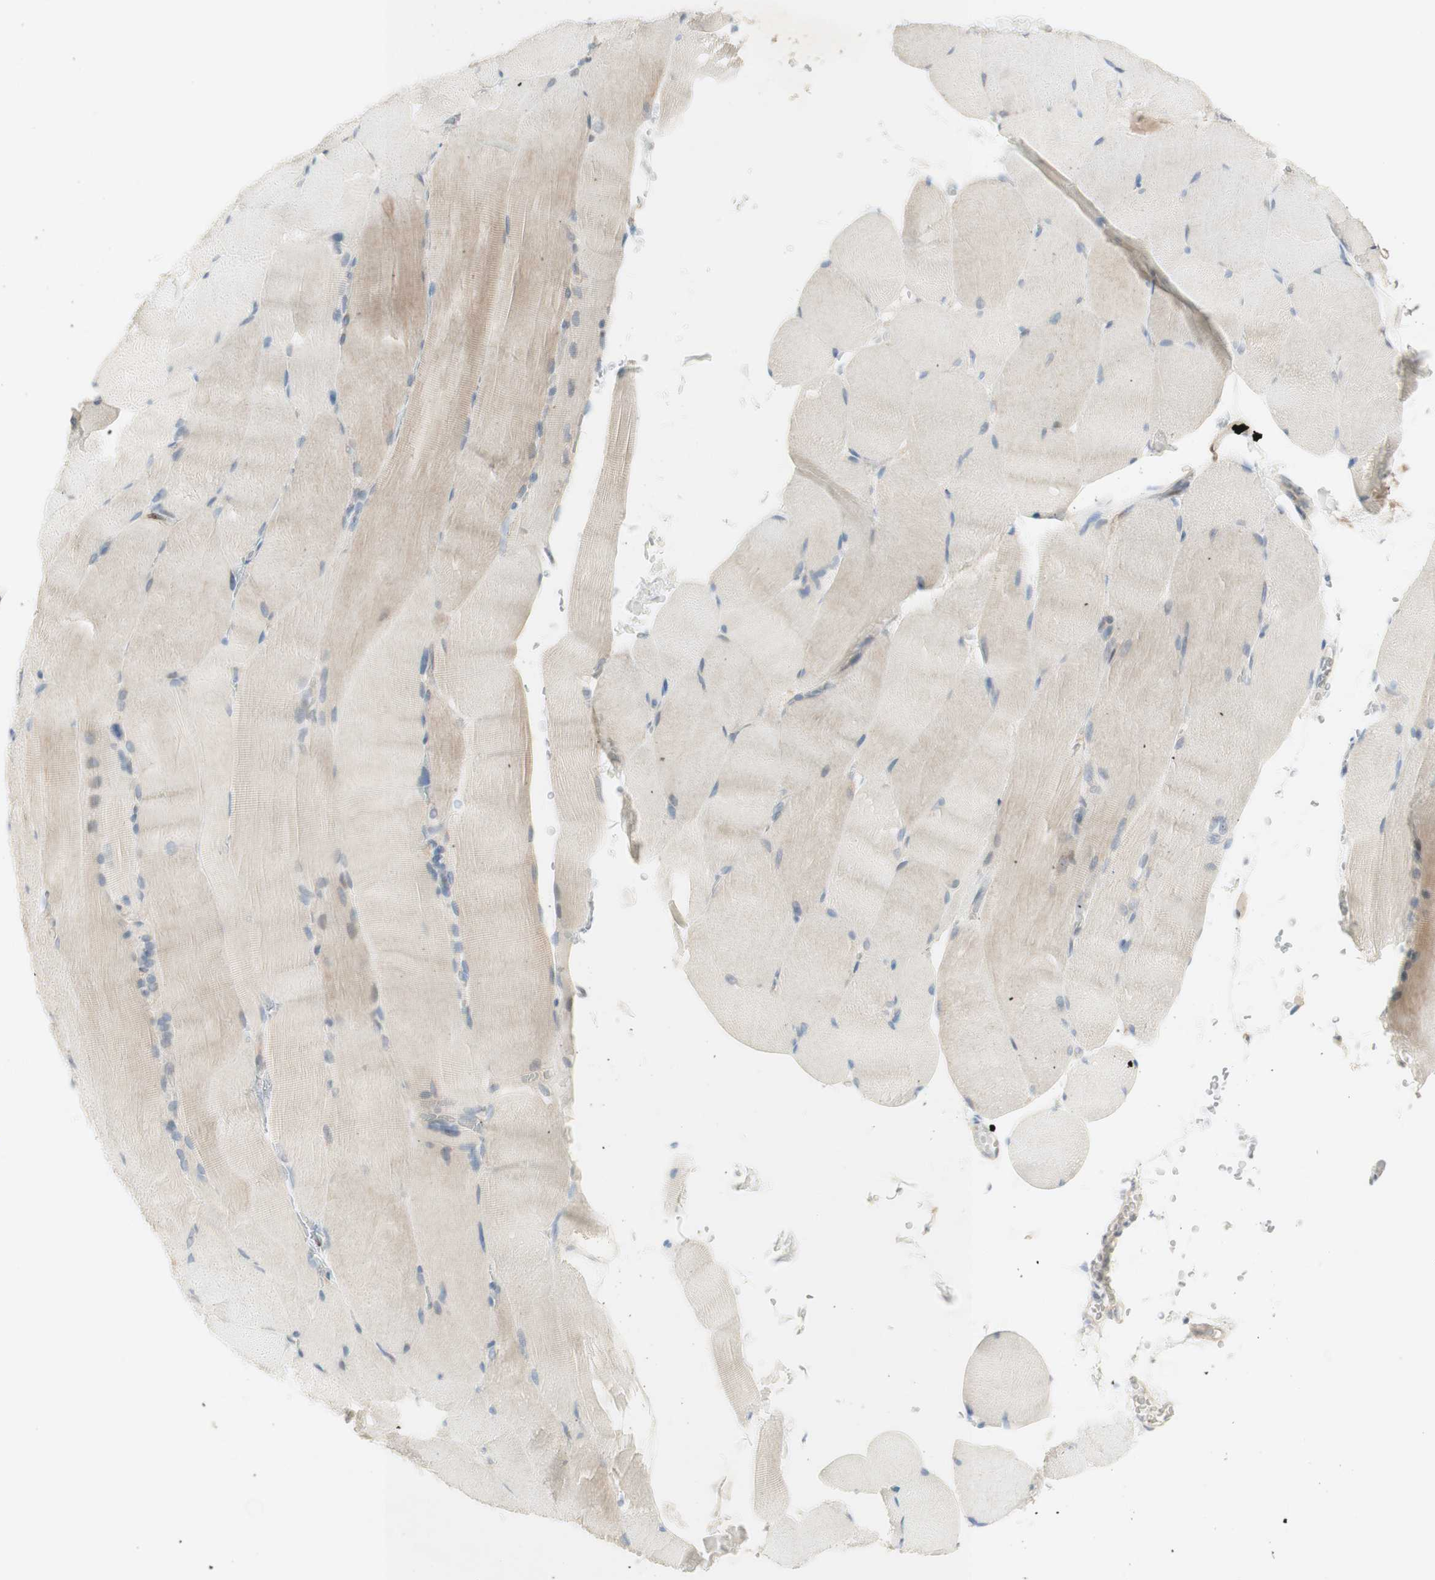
{"staining": {"intensity": "weak", "quantity": "<25%", "location": "cytoplasmic/membranous"}, "tissue": "skeletal muscle", "cell_type": "Myocytes", "image_type": "normal", "snomed": [{"axis": "morphology", "description": "Normal tissue, NOS"}, {"axis": "topography", "description": "Skin"}, {"axis": "topography", "description": "Skeletal muscle"}], "caption": "An IHC image of benign skeletal muscle is shown. There is no staining in myocytes of skeletal muscle. The staining was performed using DAB to visualize the protein expression in brown, while the nuclei were stained in blue with hematoxylin (Magnification: 20x).", "gene": "RFNG", "patient": {"sex": "male", "age": 83}}